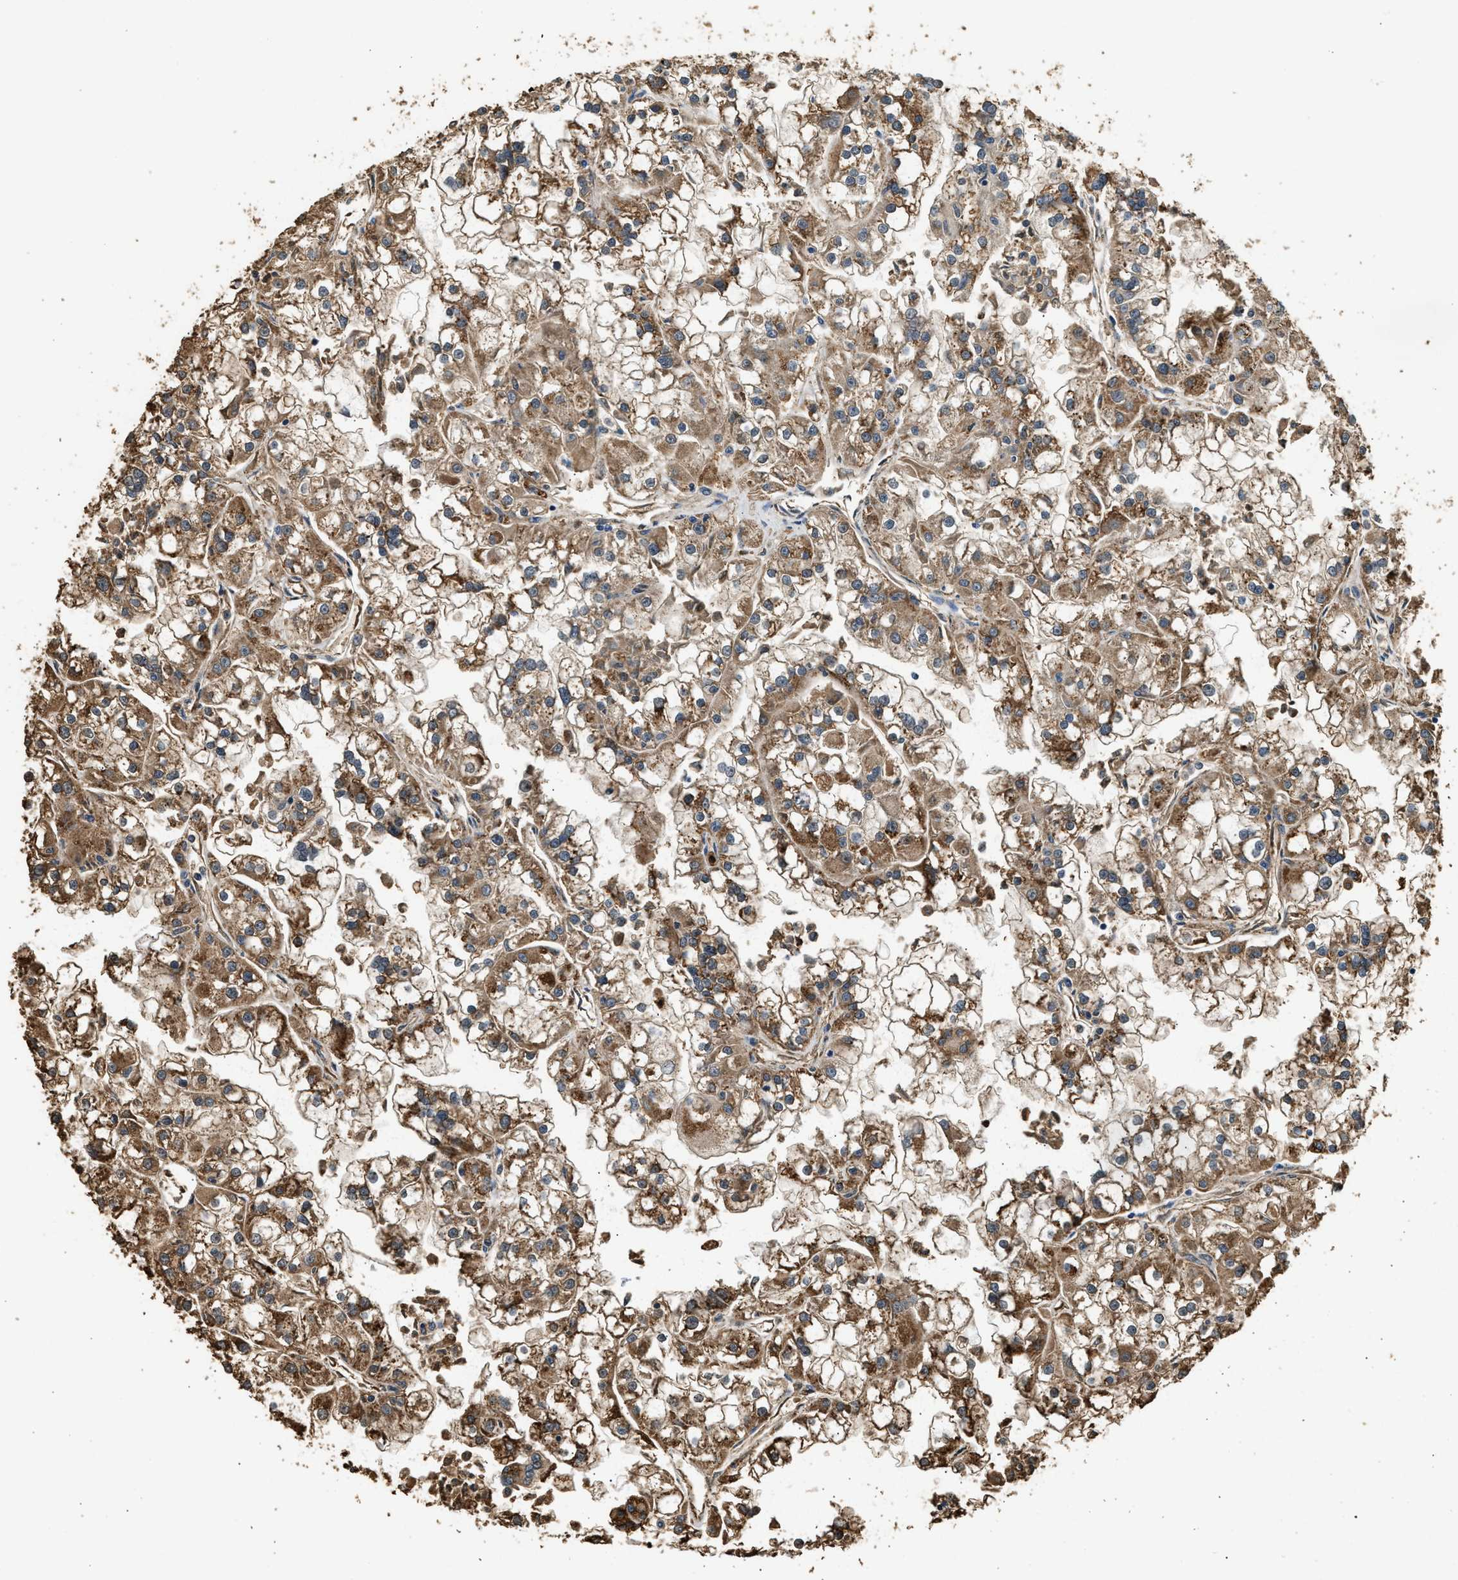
{"staining": {"intensity": "moderate", "quantity": ">75%", "location": "cytoplasmic/membranous"}, "tissue": "renal cancer", "cell_type": "Tumor cells", "image_type": "cancer", "snomed": [{"axis": "morphology", "description": "Adenocarcinoma, NOS"}, {"axis": "topography", "description": "Kidney"}], "caption": "This micrograph demonstrates immunohistochemistry (IHC) staining of human adenocarcinoma (renal), with medium moderate cytoplasmic/membranous positivity in approximately >75% of tumor cells.", "gene": "ANXA3", "patient": {"sex": "female", "age": 52}}